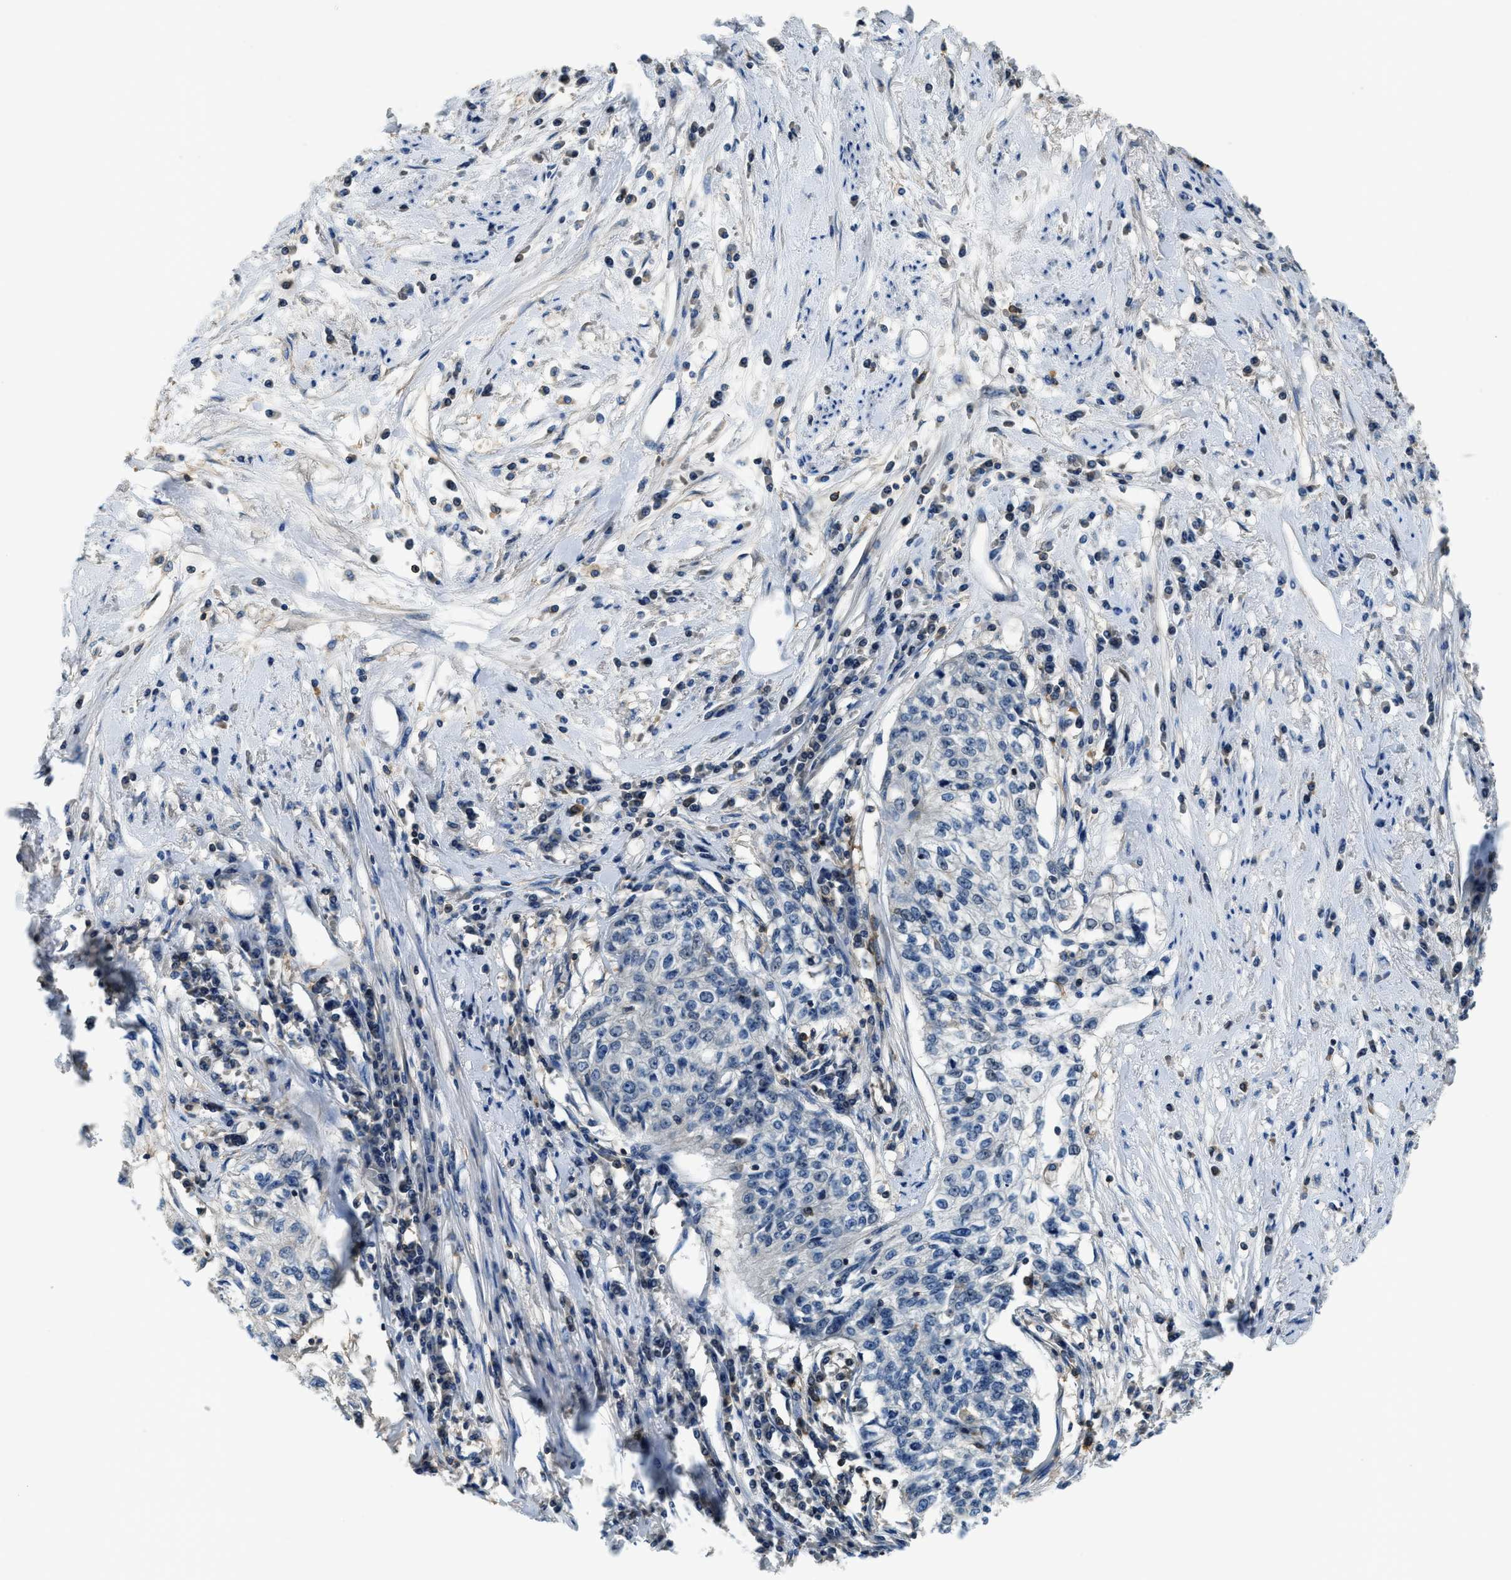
{"staining": {"intensity": "negative", "quantity": "none", "location": "none"}, "tissue": "cervical cancer", "cell_type": "Tumor cells", "image_type": "cancer", "snomed": [{"axis": "morphology", "description": "Squamous cell carcinoma, NOS"}, {"axis": "topography", "description": "Cervix"}], "caption": "Immunohistochemistry photomicrograph of human squamous cell carcinoma (cervical) stained for a protein (brown), which displays no positivity in tumor cells.", "gene": "MYO1G", "patient": {"sex": "female", "age": 57}}